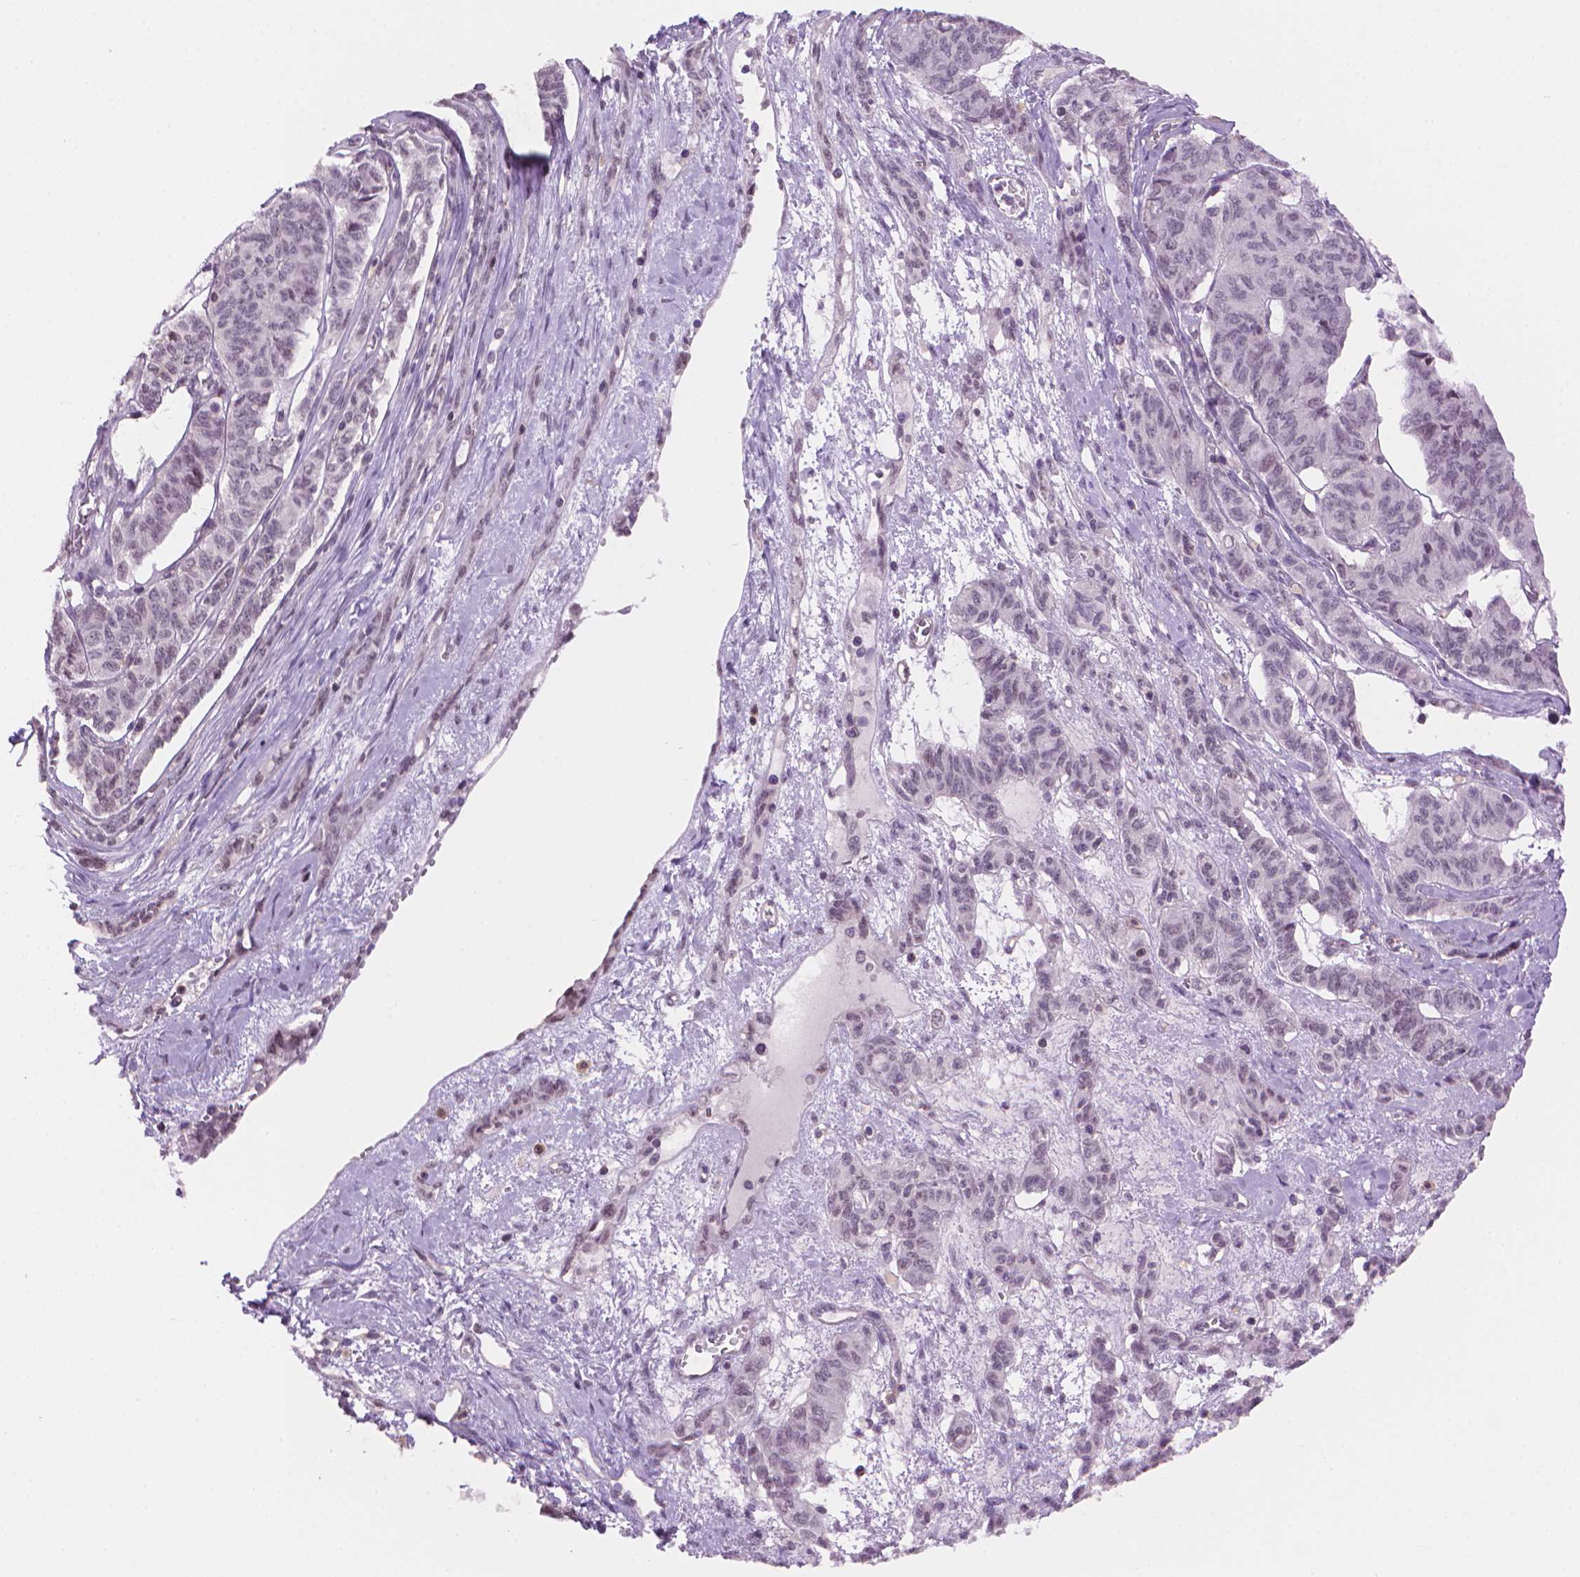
{"staining": {"intensity": "negative", "quantity": "none", "location": "none"}, "tissue": "ovarian cancer", "cell_type": "Tumor cells", "image_type": "cancer", "snomed": [{"axis": "morphology", "description": "Carcinoma, endometroid"}, {"axis": "topography", "description": "Ovary"}], "caption": "The histopathology image displays no significant expression in tumor cells of endometroid carcinoma (ovarian).", "gene": "TMEM184A", "patient": {"sex": "female", "age": 80}}